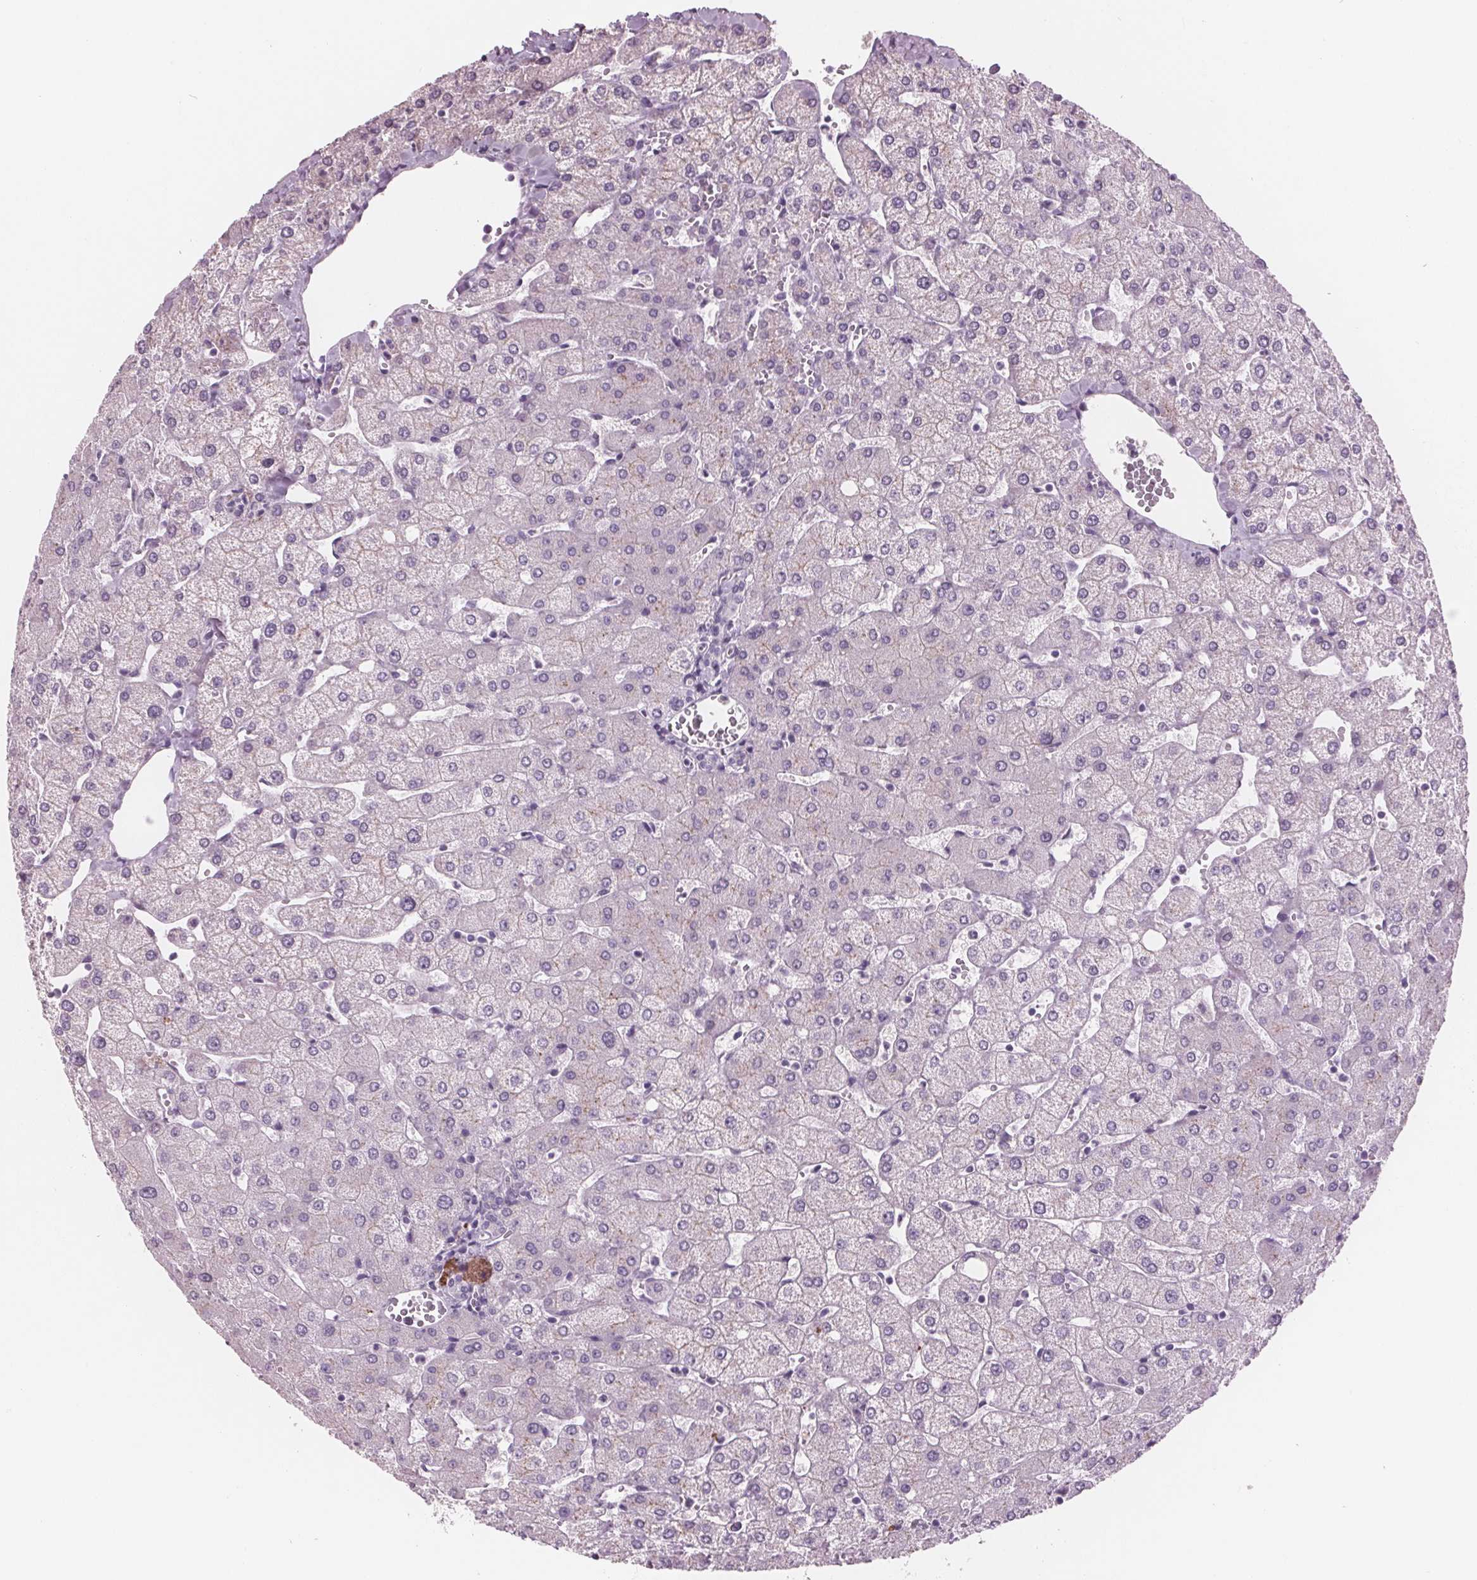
{"staining": {"intensity": "negative", "quantity": "none", "location": "none"}, "tissue": "liver", "cell_type": "Cholangiocytes", "image_type": "normal", "snomed": [{"axis": "morphology", "description": "Normal tissue, NOS"}, {"axis": "topography", "description": "Liver"}], "caption": "Immunohistochemical staining of benign human liver exhibits no significant expression in cholangiocytes.", "gene": "AMBP", "patient": {"sex": "female", "age": 54}}